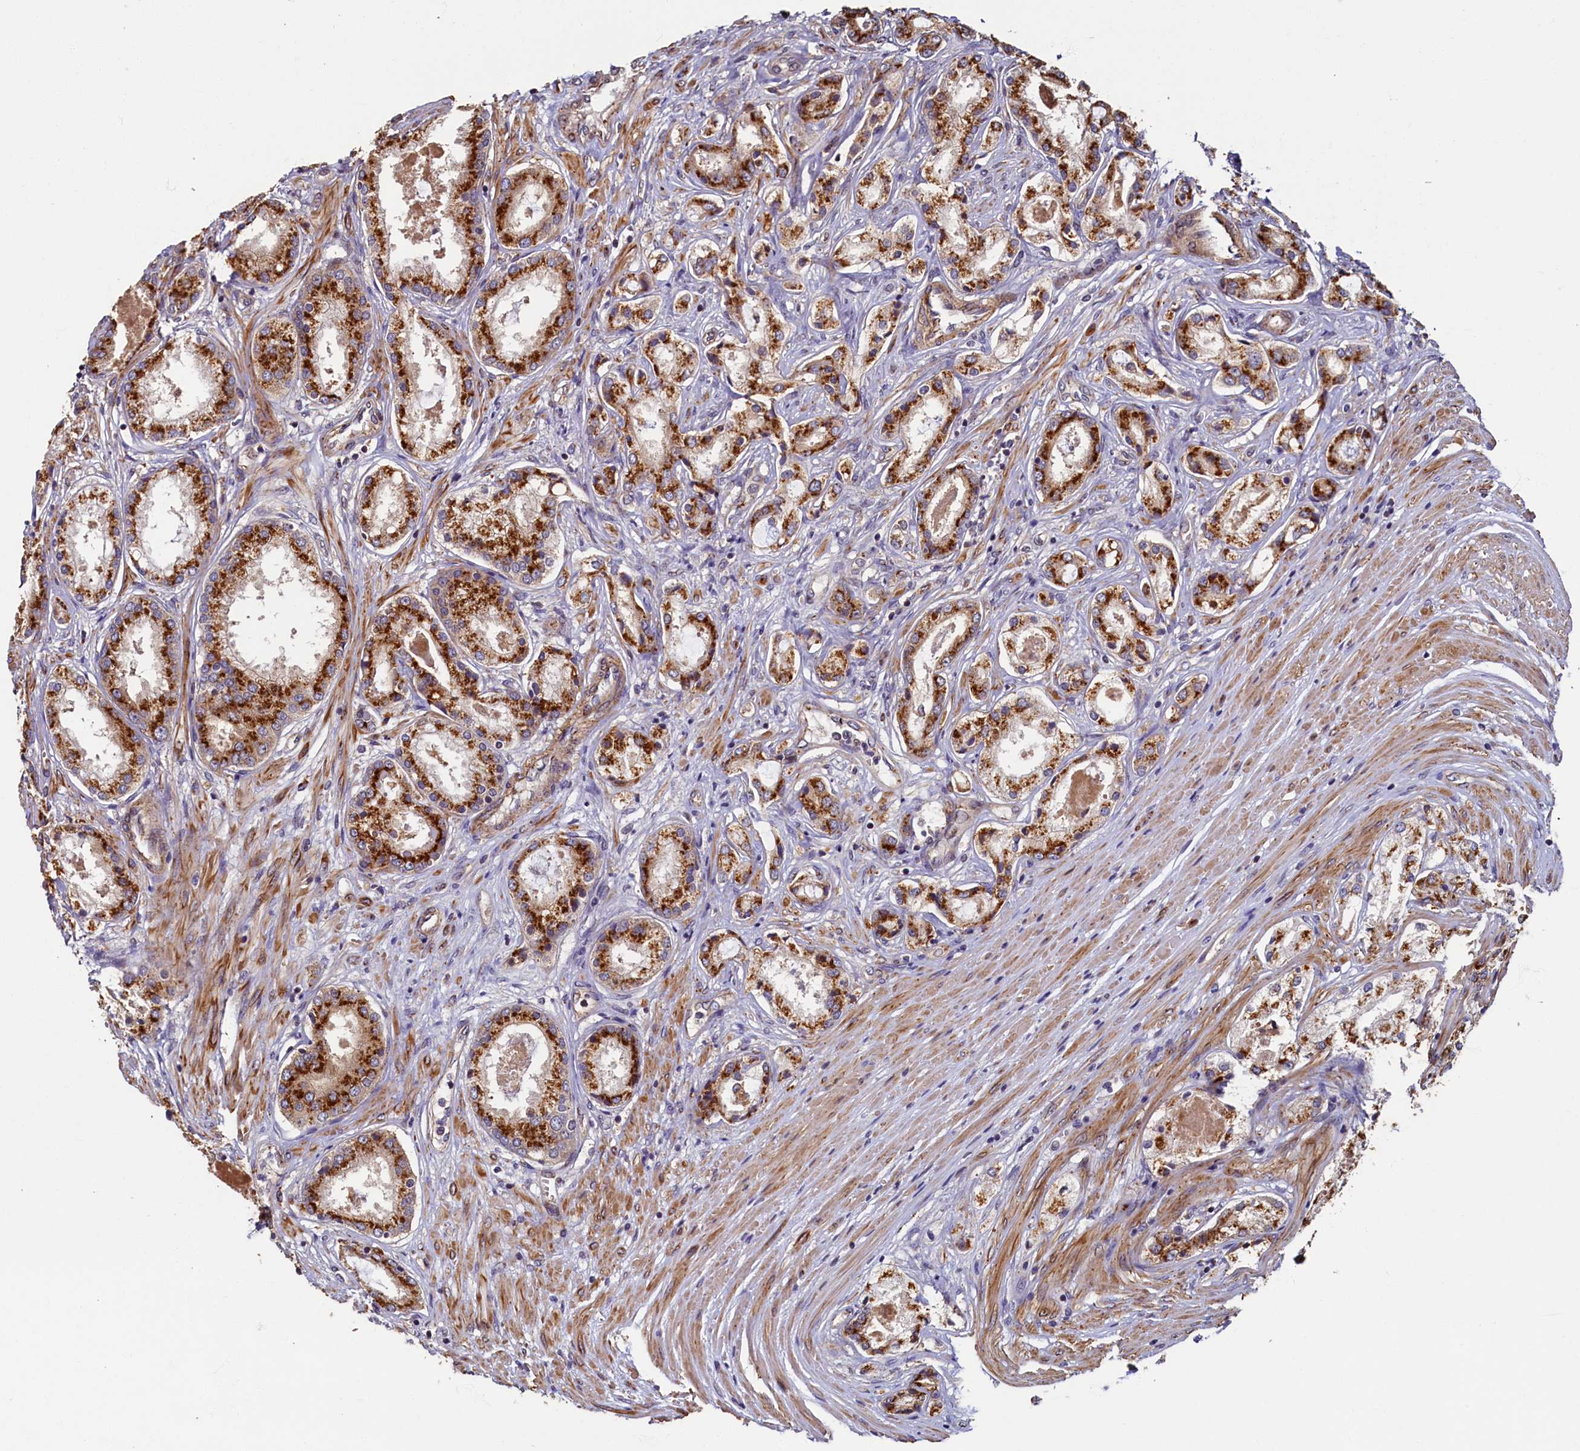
{"staining": {"intensity": "strong", "quantity": ">75%", "location": "cytoplasmic/membranous"}, "tissue": "prostate cancer", "cell_type": "Tumor cells", "image_type": "cancer", "snomed": [{"axis": "morphology", "description": "Adenocarcinoma, Low grade"}, {"axis": "topography", "description": "Prostate"}], "caption": "Strong cytoplasmic/membranous staining for a protein is appreciated in about >75% of tumor cells of prostate cancer (adenocarcinoma (low-grade)) using IHC.", "gene": "TMEM181", "patient": {"sex": "male", "age": 68}}